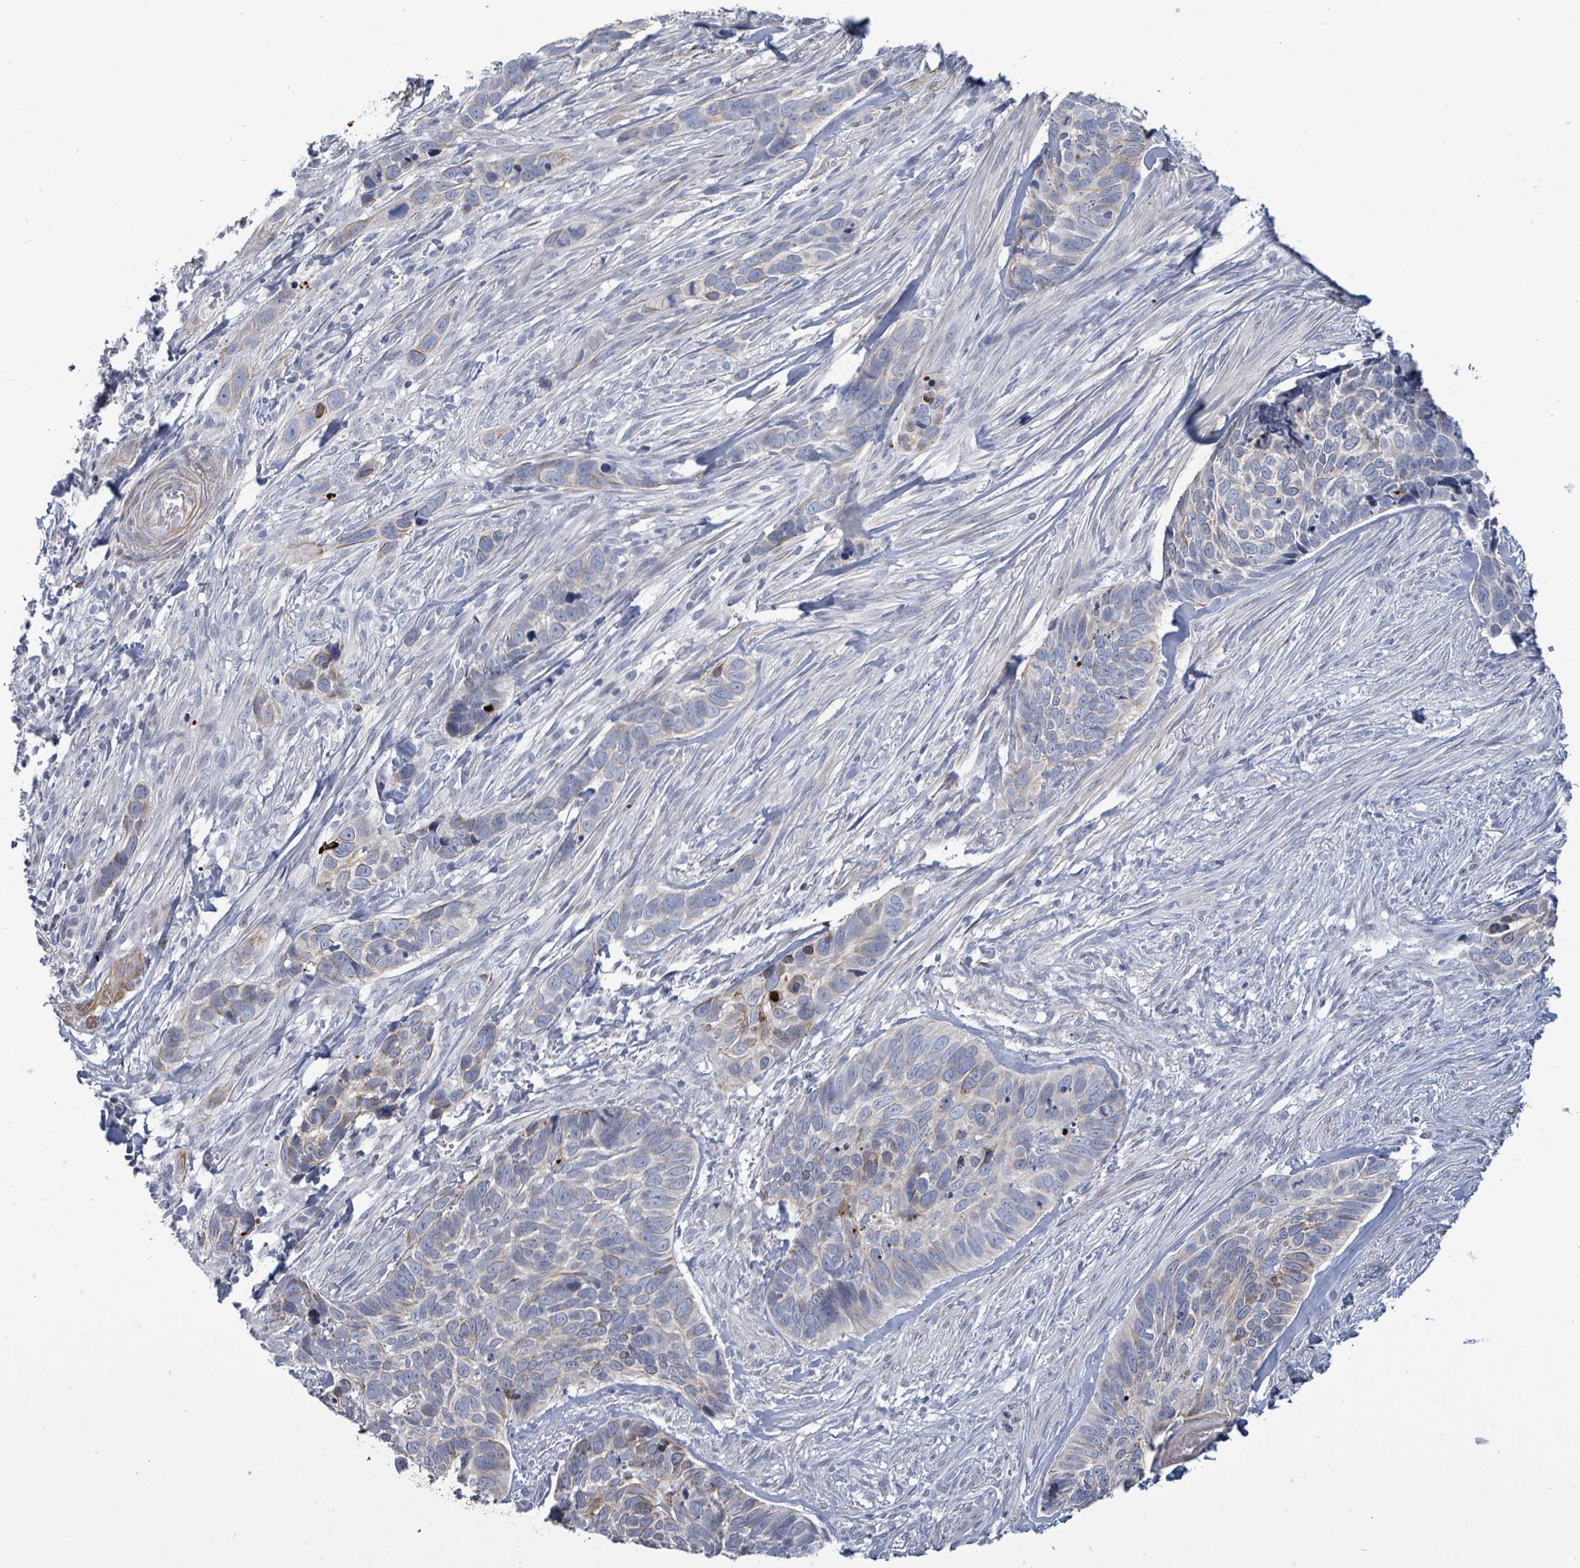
{"staining": {"intensity": "moderate", "quantity": "<25%", "location": "cytoplasmic/membranous"}, "tissue": "skin cancer", "cell_type": "Tumor cells", "image_type": "cancer", "snomed": [{"axis": "morphology", "description": "Basal cell carcinoma"}, {"axis": "topography", "description": "Skin"}], "caption": "There is low levels of moderate cytoplasmic/membranous staining in tumor cells of skin basal cell carcinoma, as demonstrated by immunohistochemical staining (brown color).", "gene": "NTN3", "patient": {"sex": "female", "age": 82}}